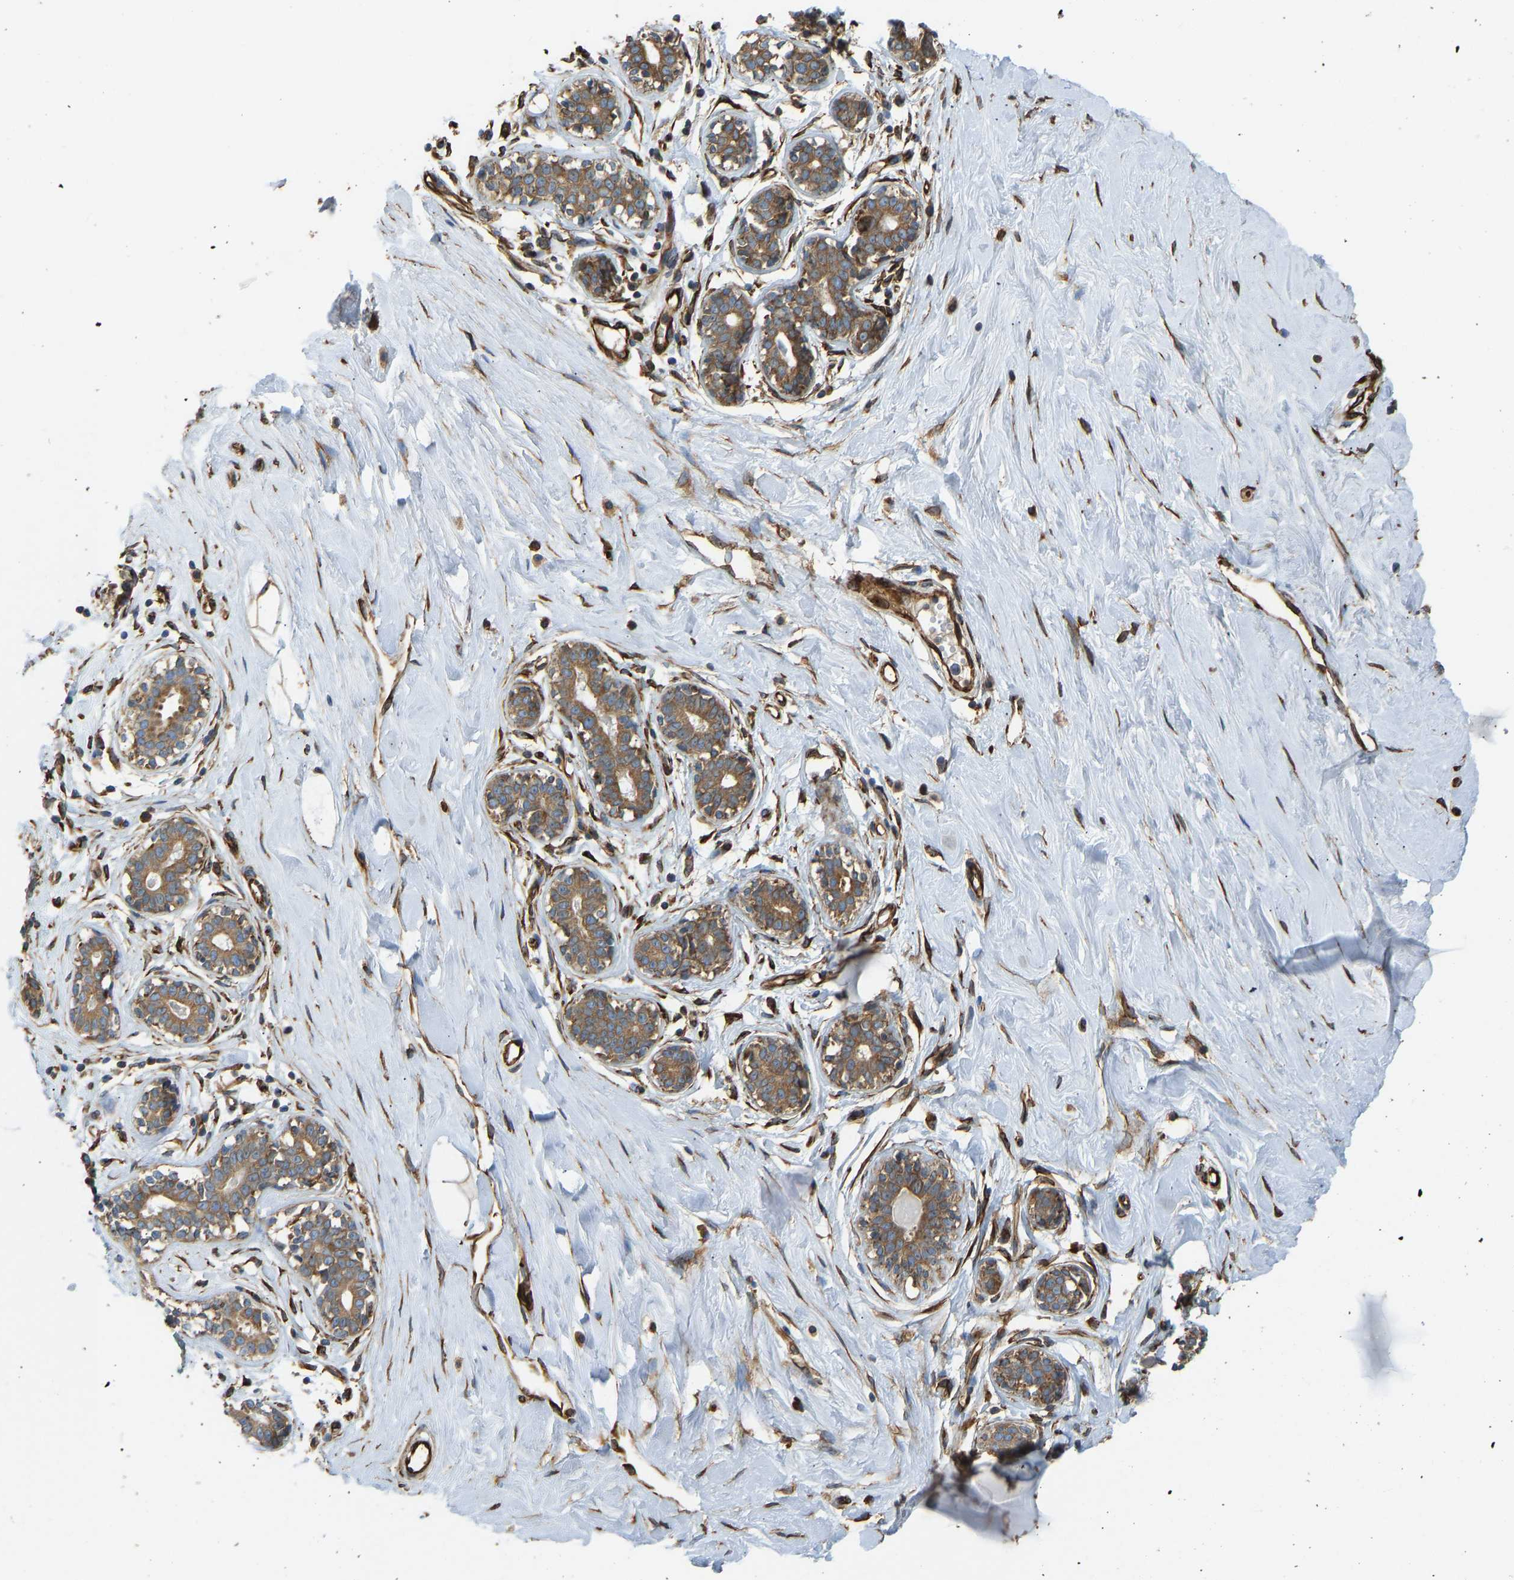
{"staining": {"intensity": "weak", "quantity": "25%-75%", "location": "cytoplasmic/membranous"}, "tissue": "breast", "cell_type": "Adipocytes", "image_type": "normal", "snomed": [{"axis": "morphology", "description": "Normal tissue, NOS"}, {"axis": "topography", "description": "Breast"}], "caption": "Human breast stained for a protein (brown) shows weak cytoplasmic/membranous positive expression in about 25%-75% of adipocytes.", "gene": "BEX3", "patient": {"sex": "female", "age": 23}}